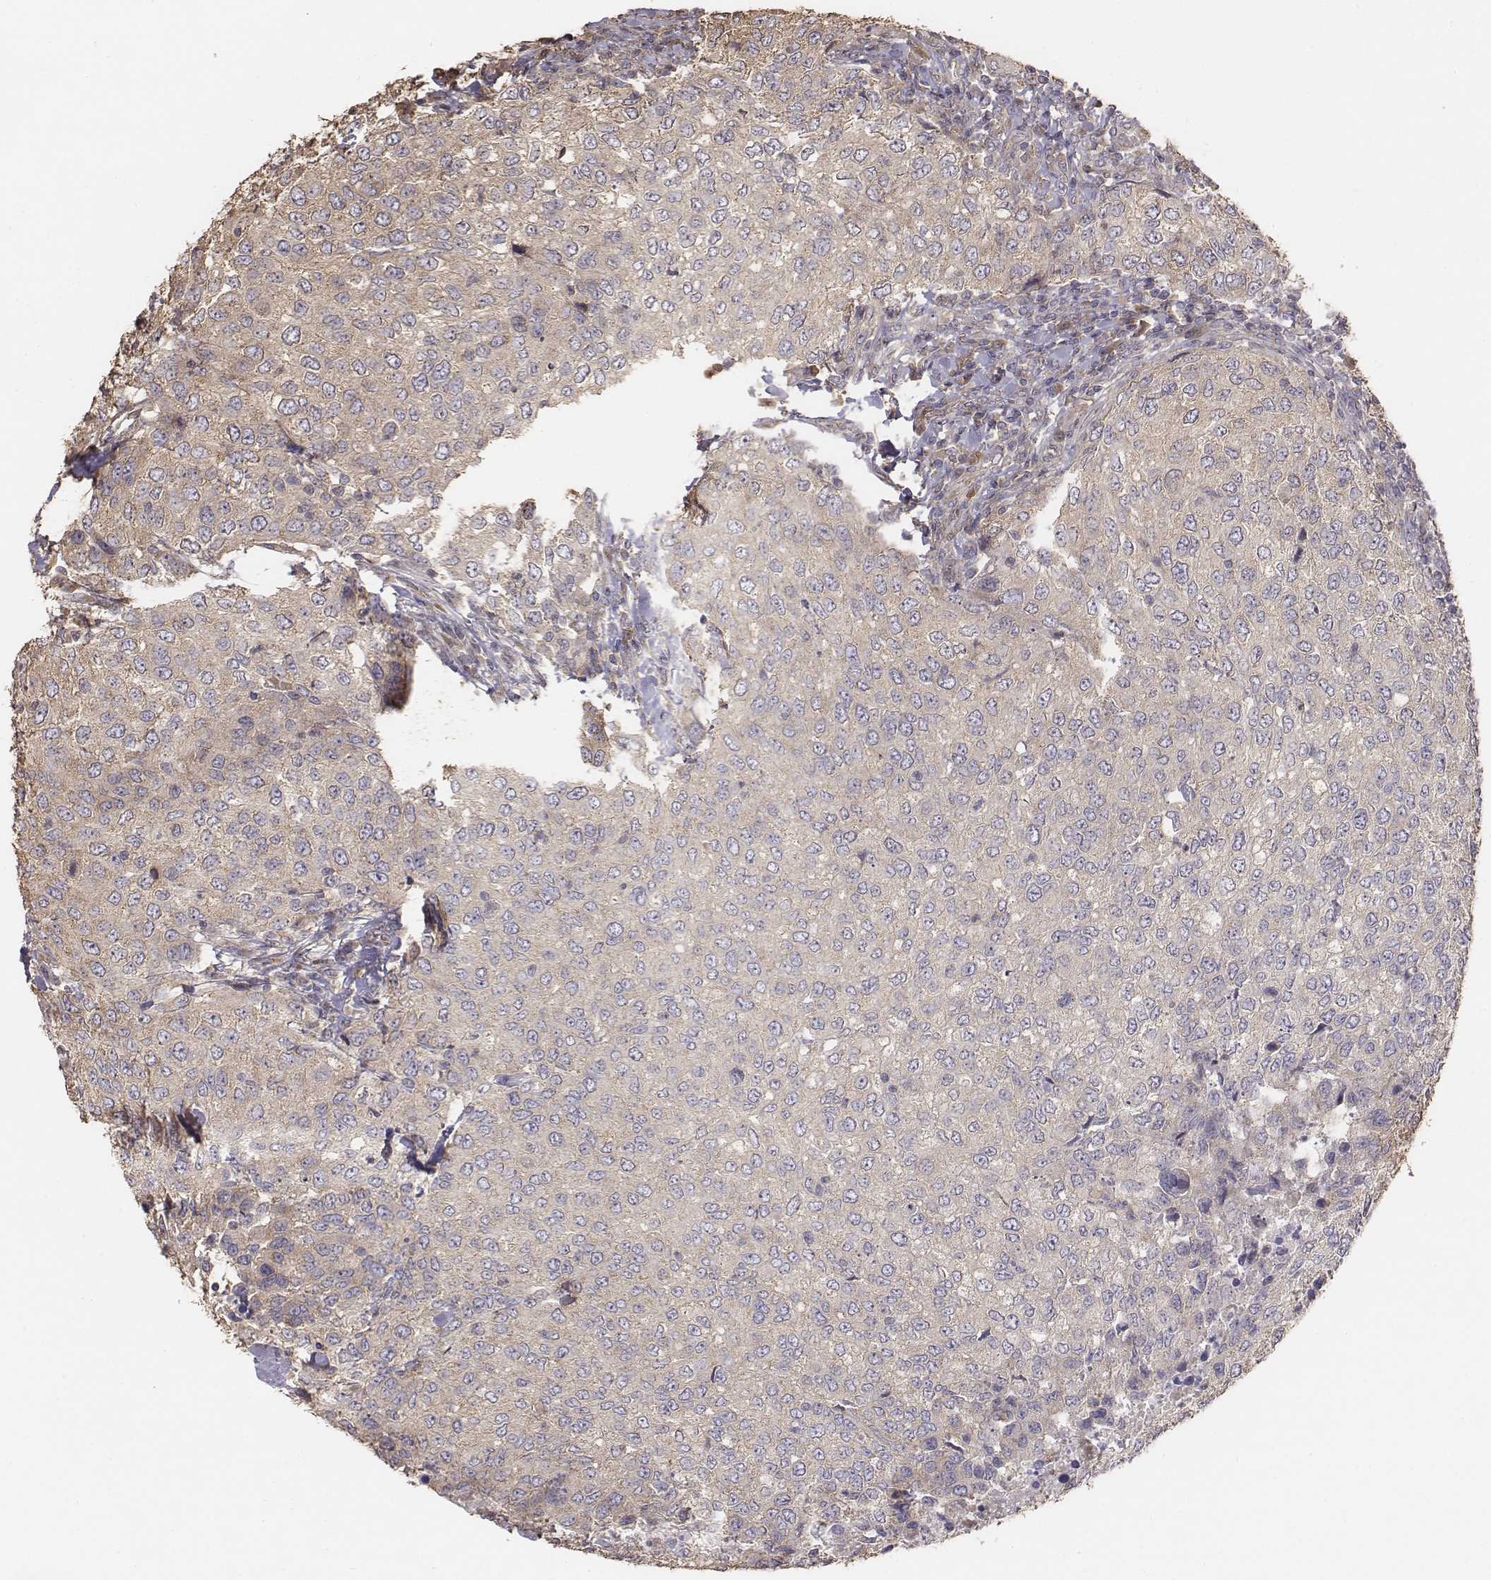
{"staining": {"intensity": "weak", "quantity": ">75%", "location": "cytoplasmic/membranous"}, "tissue": "urothelial cancer", "cell_type": "Tumor cells", "image_type": "cancer", "snomed": [{"axis": "morphology", "description": "Urothelial carcinoma, High grade"}, {"axis": "topography", "description": "Urinary bladder"}], "caption": "An IHC micrograph of neoplastic tissue is shown. Protein staining in brown highlights weak cytoplasmic/membranous positivity in high-grade urothelial carcinoma within tumor cells.", "gene": "AP1B1", "patient": {"sex": "female", "age": 78}}